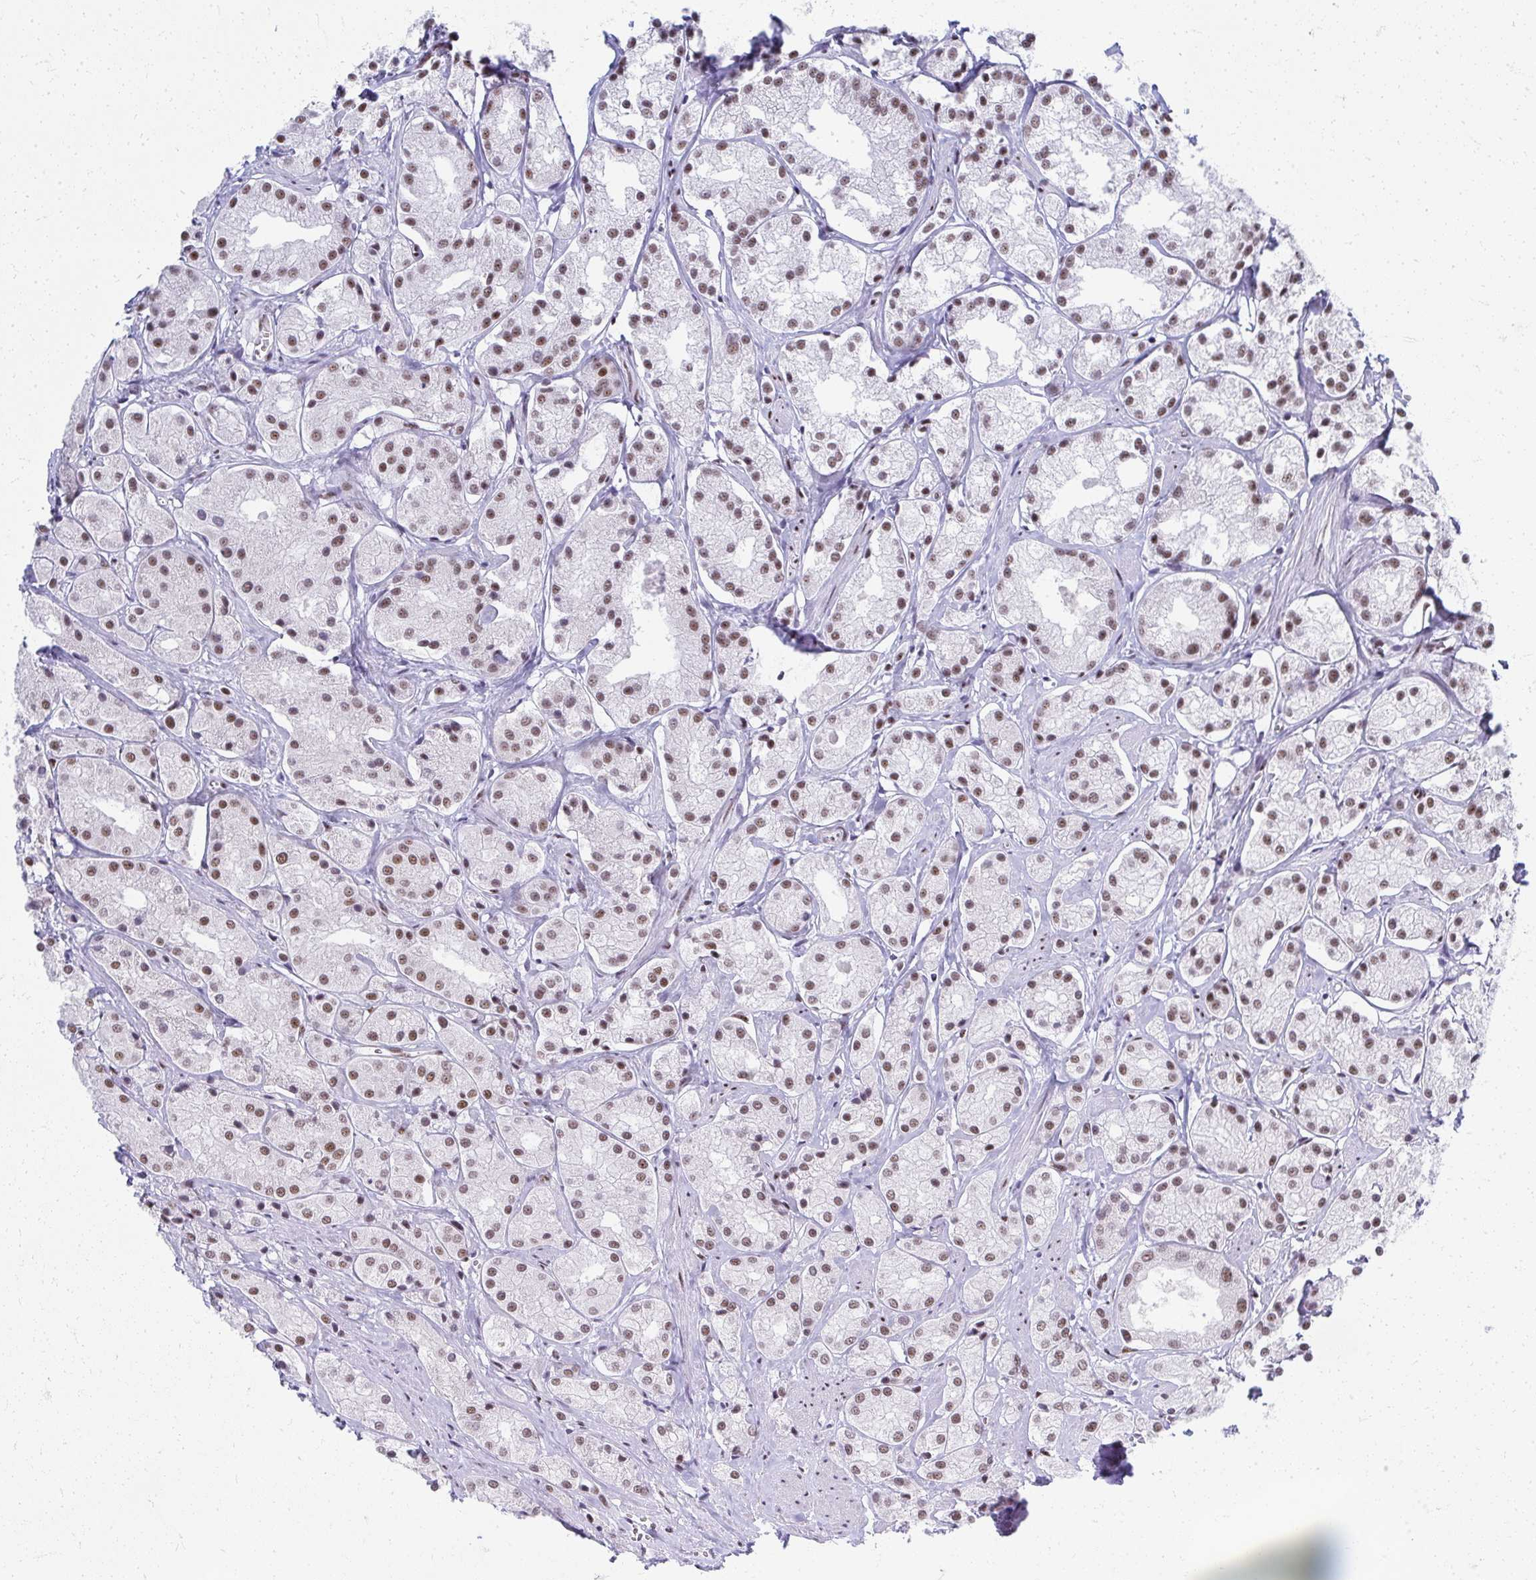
{"staining": {"intensity": "moderate", "quantity": "25%-75%", "location": "nuclear"}, "tissue": "prostate cancer", "cell_type": "Tumor cells", "image_type": "cancer", "snomed": [{"axis": "morphology", "description": "Adenocarcinoma, Low grade"}, {"axis": "topography", "description": "Prostate"}], "caption": "IHC staining of low-grade adenocarcinoma (prostate), which displays medium levels of moderate nuclear positivity in about 25%-75% of tumor cells indicating moderate nuclear protein positivity. The staining was performed using DAB (brown) for protein detection and nuclei were counterstained in hematoxylin (blue).", "gene": "CREBBP", "patient": {"sex": "male", "age": 69}}